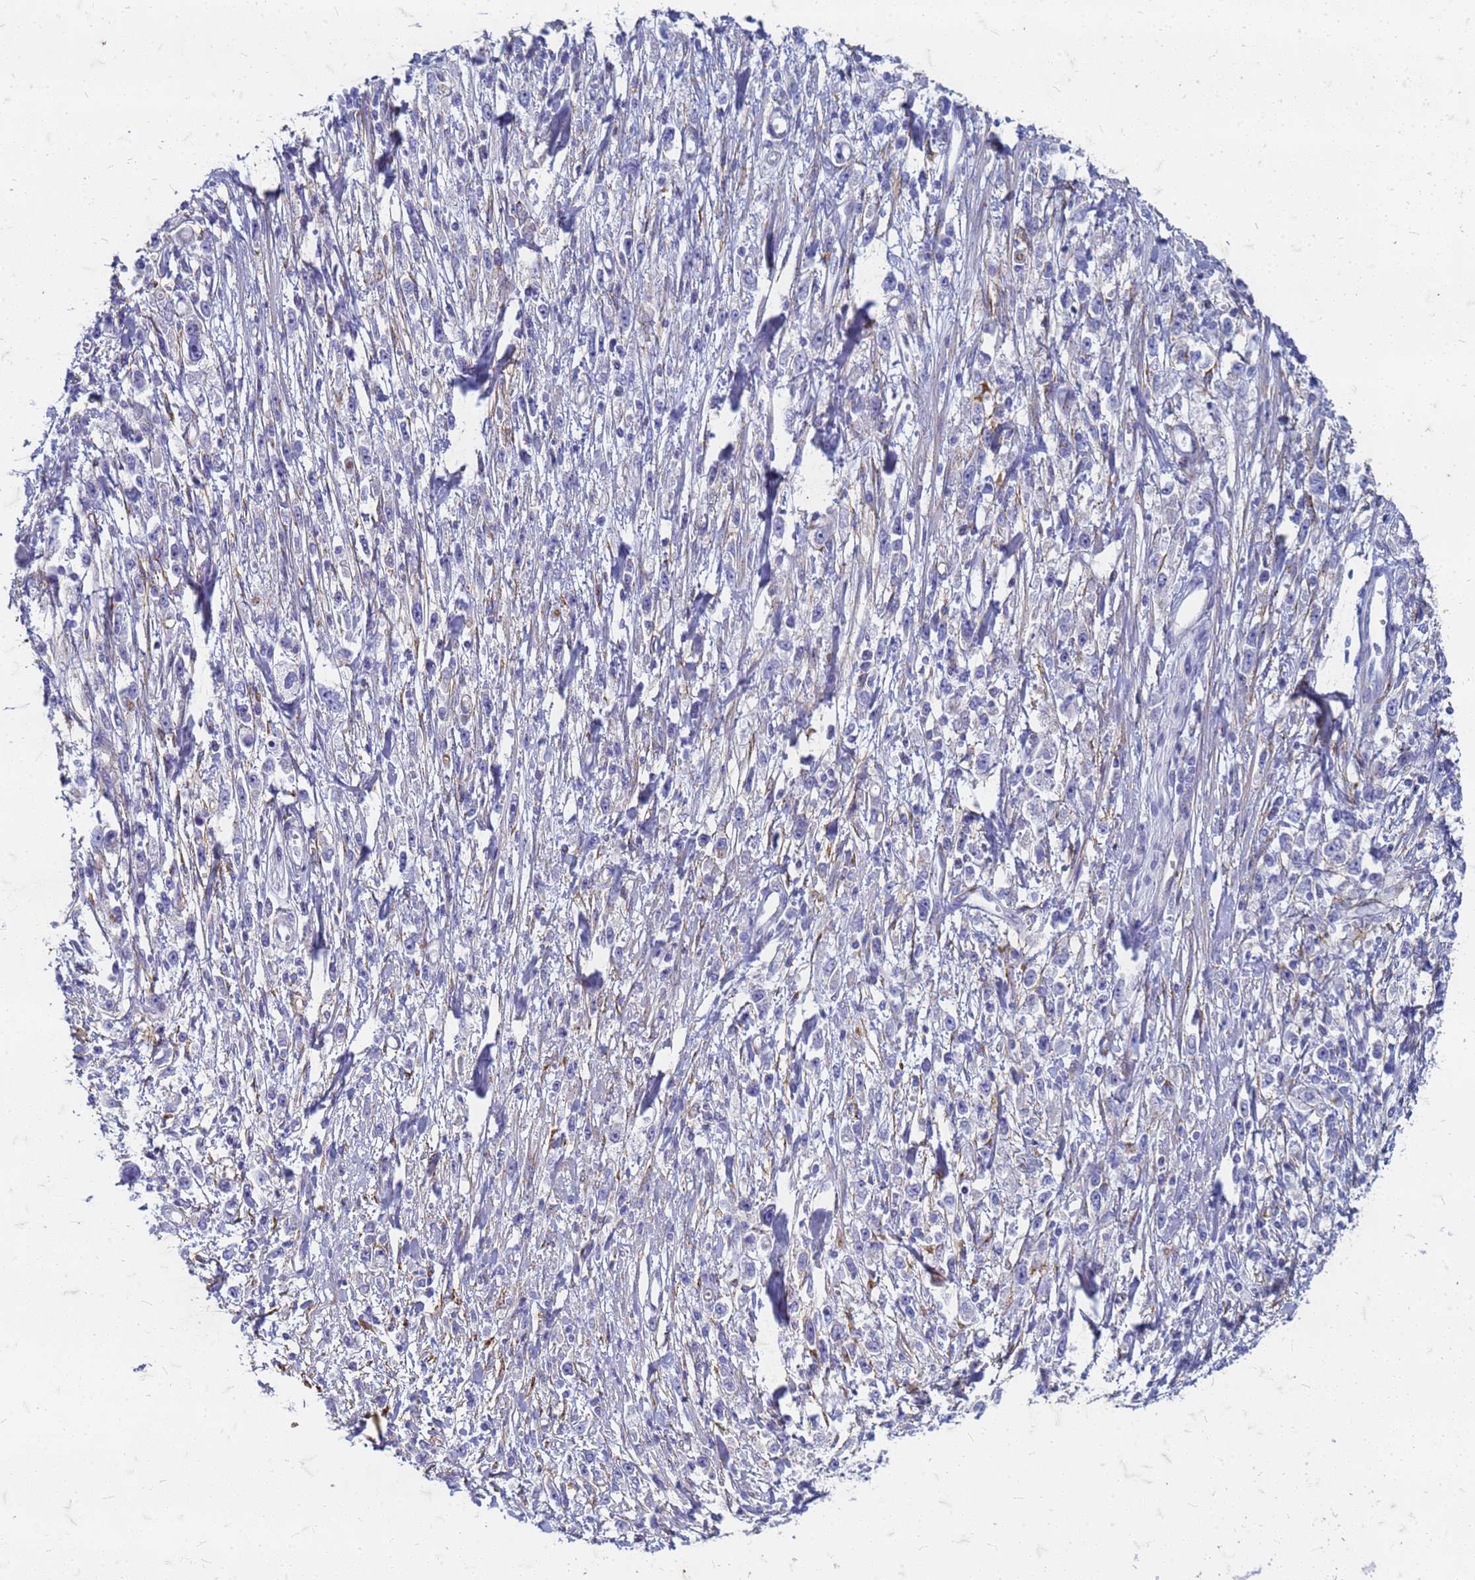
{"staining": {"intensity": "negative", "quantity": "none", "location": "none"}, "tissue": "stomach cancer", "cell_type": "Tumor cells", "image_type": "cancer", "snomed": [{"axis": "morphology", "description": "Adenocarcinoma, NOS"}, {"axis": "topography", "description": "Stomach"}], "caption": "Stomach adenocarcinoma was stained to show a protein in brown. There is no significant positivity in tumor cells.", "gene": "TRIM64B", "patient": {"sex": "female", "age": 59}}